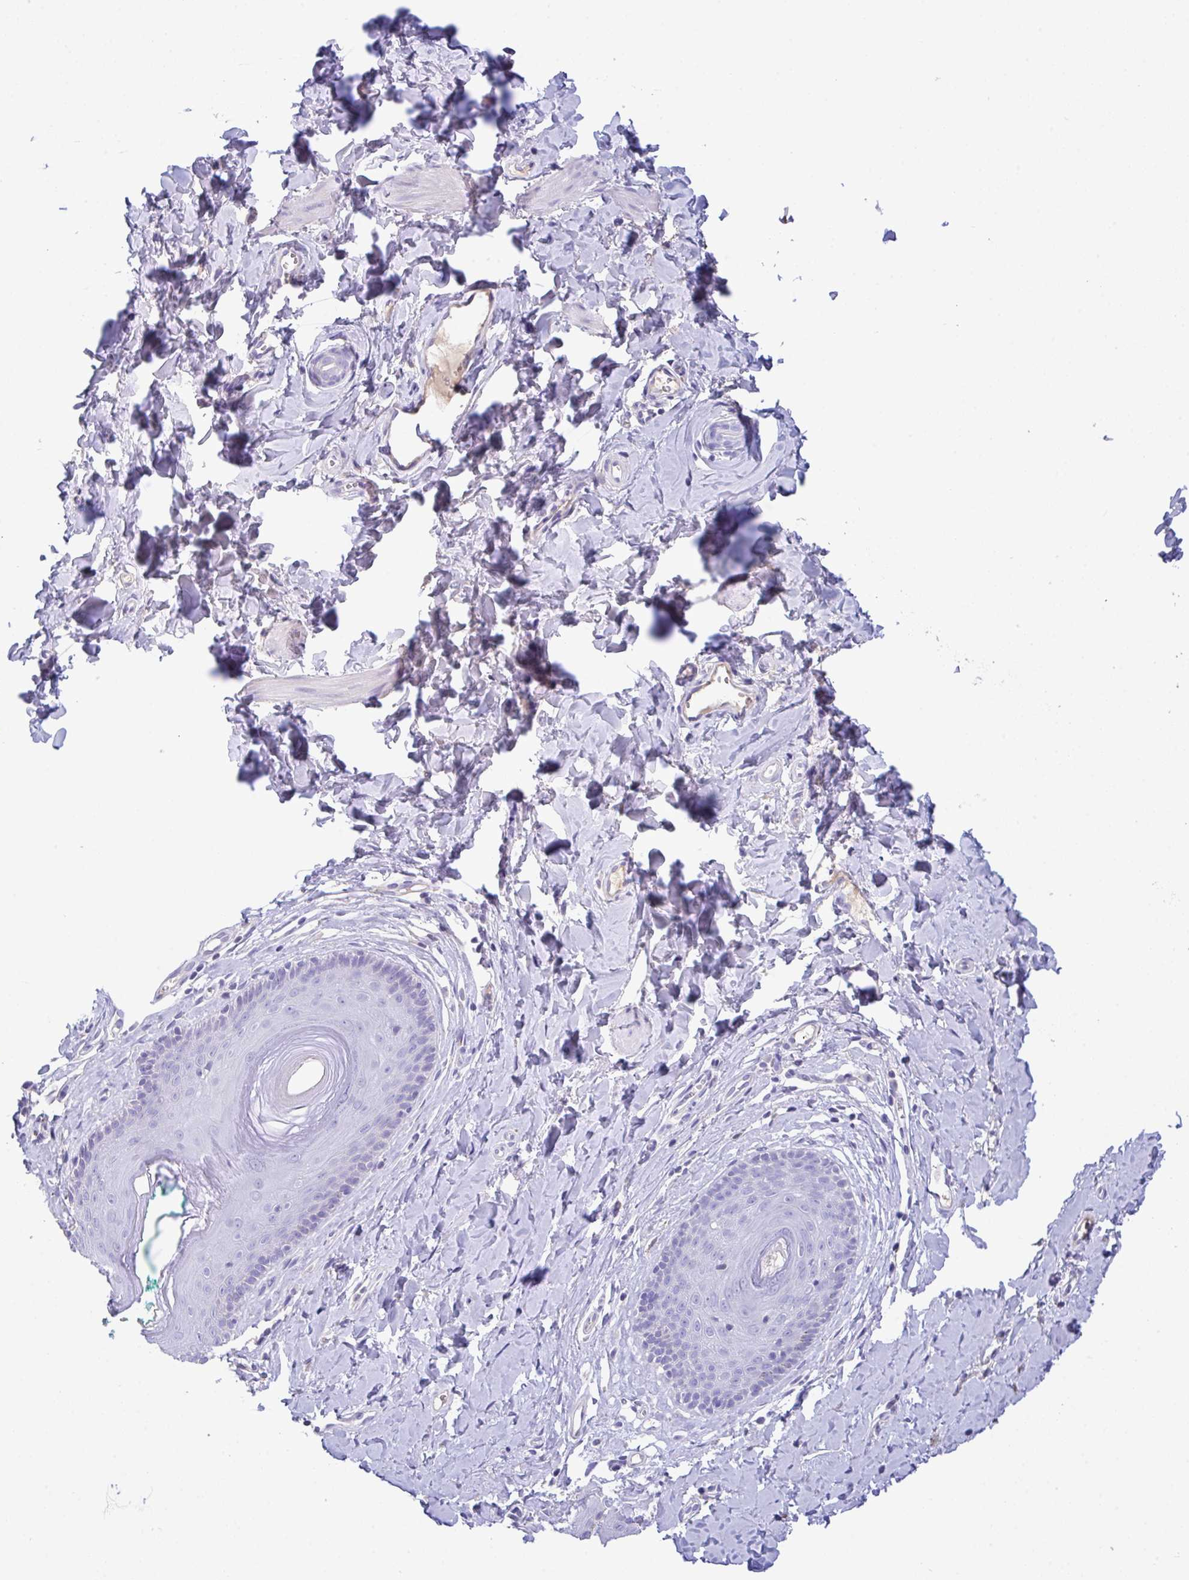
{"staining": {"intensity": "negative", "quantity": "none", "location": "none"}, "tissue": "skin", "cell_type": "Epidermal cells", "image_type": "normal", "snomed": [{"axis": "morphology", "description": "Normal tissue, NOS"}, {"axis": "topography", "description": "Vulva"}, {"axis": "topography", "description": "Peripheral nerve tissue"}], "caption": "This is an IHC image of unremarkable human skin. There is no positivity in epidermal cells.", "gene": "CA10", "patient": {"sex": "female", "age": 66}}